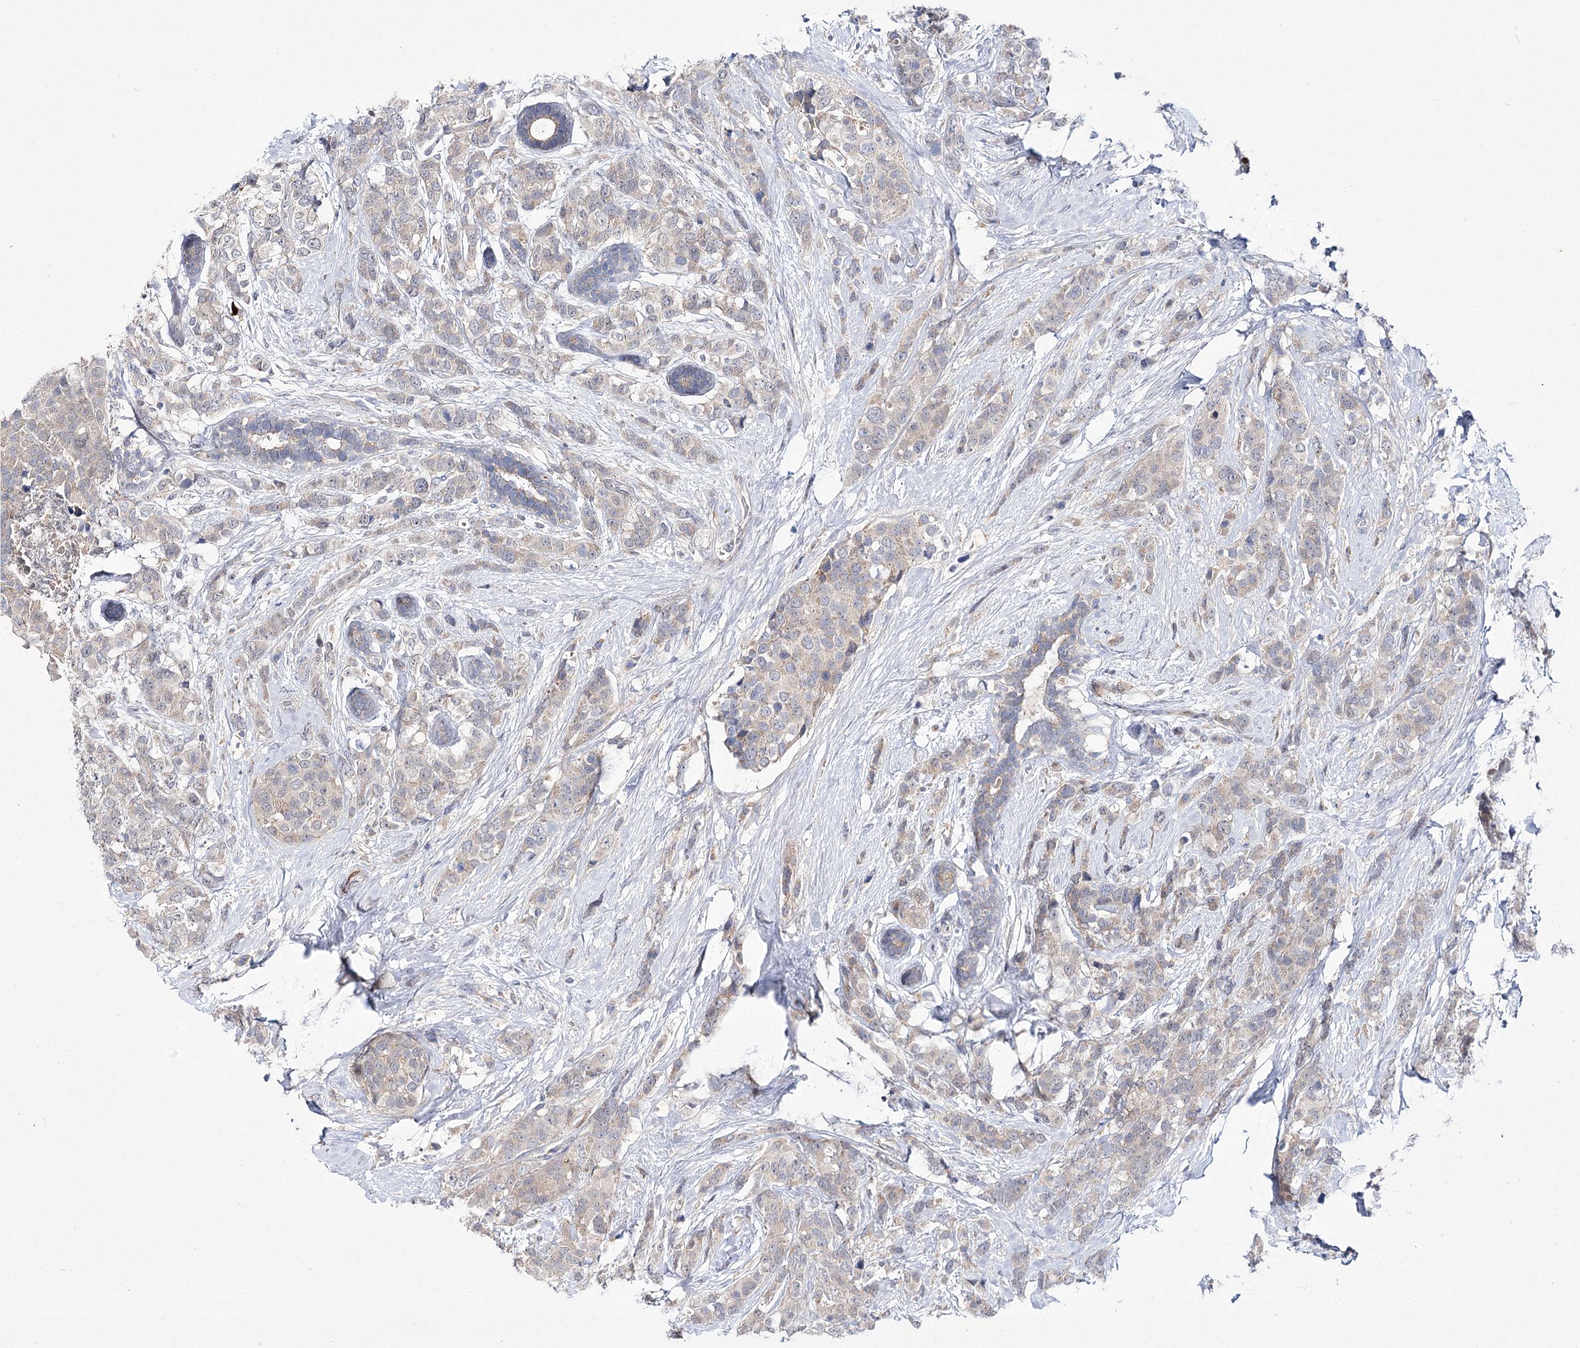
{"staining": {"intensity": "weak", "quantity": "<25%", "location": "cytoplasmic/membranous"}, "tissue": "breast cancer", "cell_type": "Tumor cells", "image_type": "cancer", "snomed": [{"axis": "morphology", "description": "Lobular carcinoma"}, {"axis": "topography", "description": "Breast"}], "caption": "Breast cancer was stained to show a protein in brown. There is no significant staining in tumor cells.", "gene": "ARHGAP32", "patient": {"sex": "female", "age": 59}}